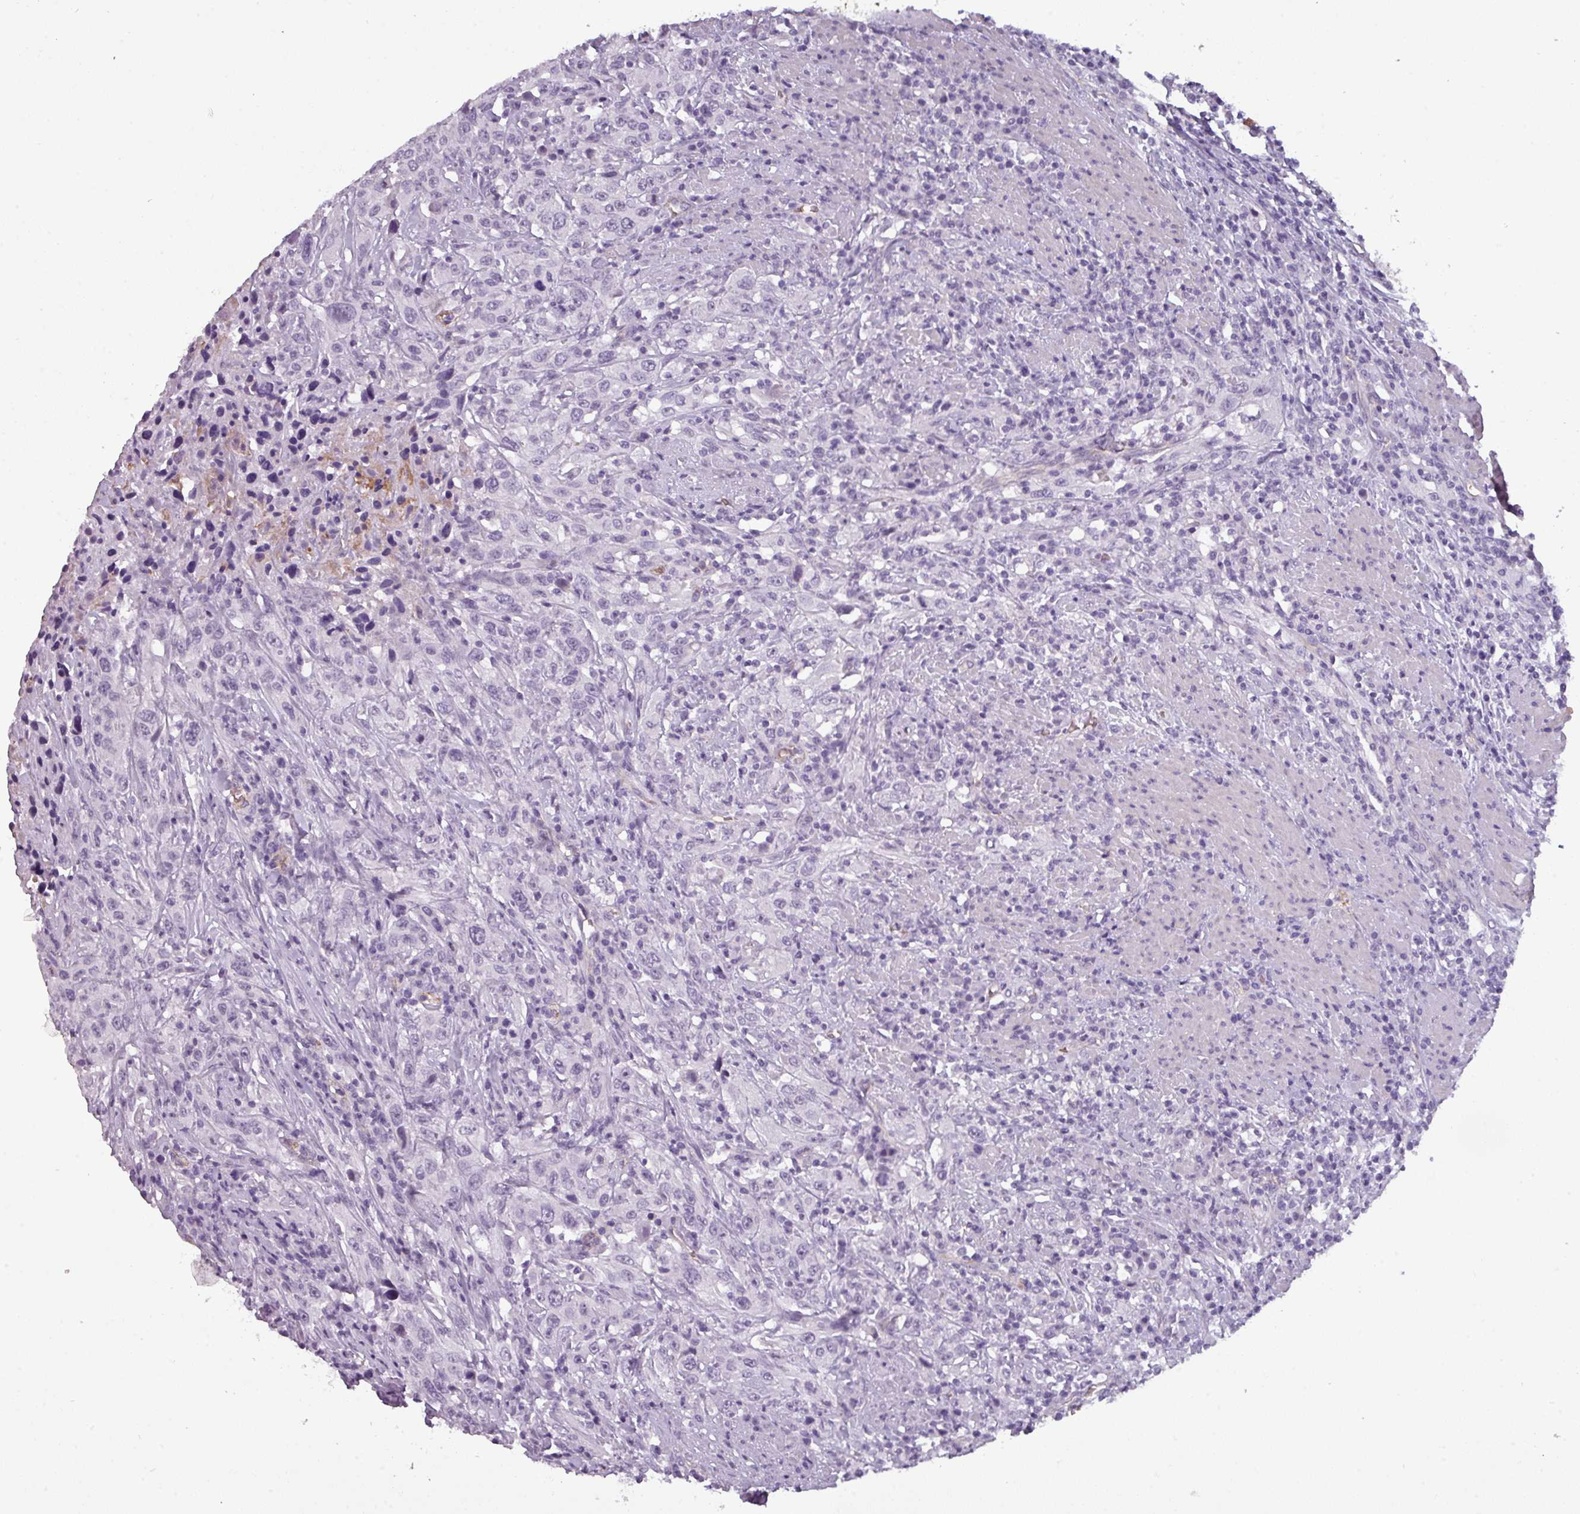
{"staining": {"intensity": "negative", "quantity": "none", "location": "none"}, "tissue": "urothelial cancer", "cell_type": "Tumor cells", "image_type": "cancer", "snomed": [{"axis": "morphology", "description": "Urothelial carcinoma, High grade"}, {"axis": "topography", "description": "Urinary bladder"}], "caption": "The photomicrograph exhibits no significant staining in tumor cells of urothelial carcinoma (high-grade). (DAB immunohistochemistry (IHC) with hematoxylin counter stain).", "gene": "AREL1", "patient": {"sex": "male", "age": 61}}